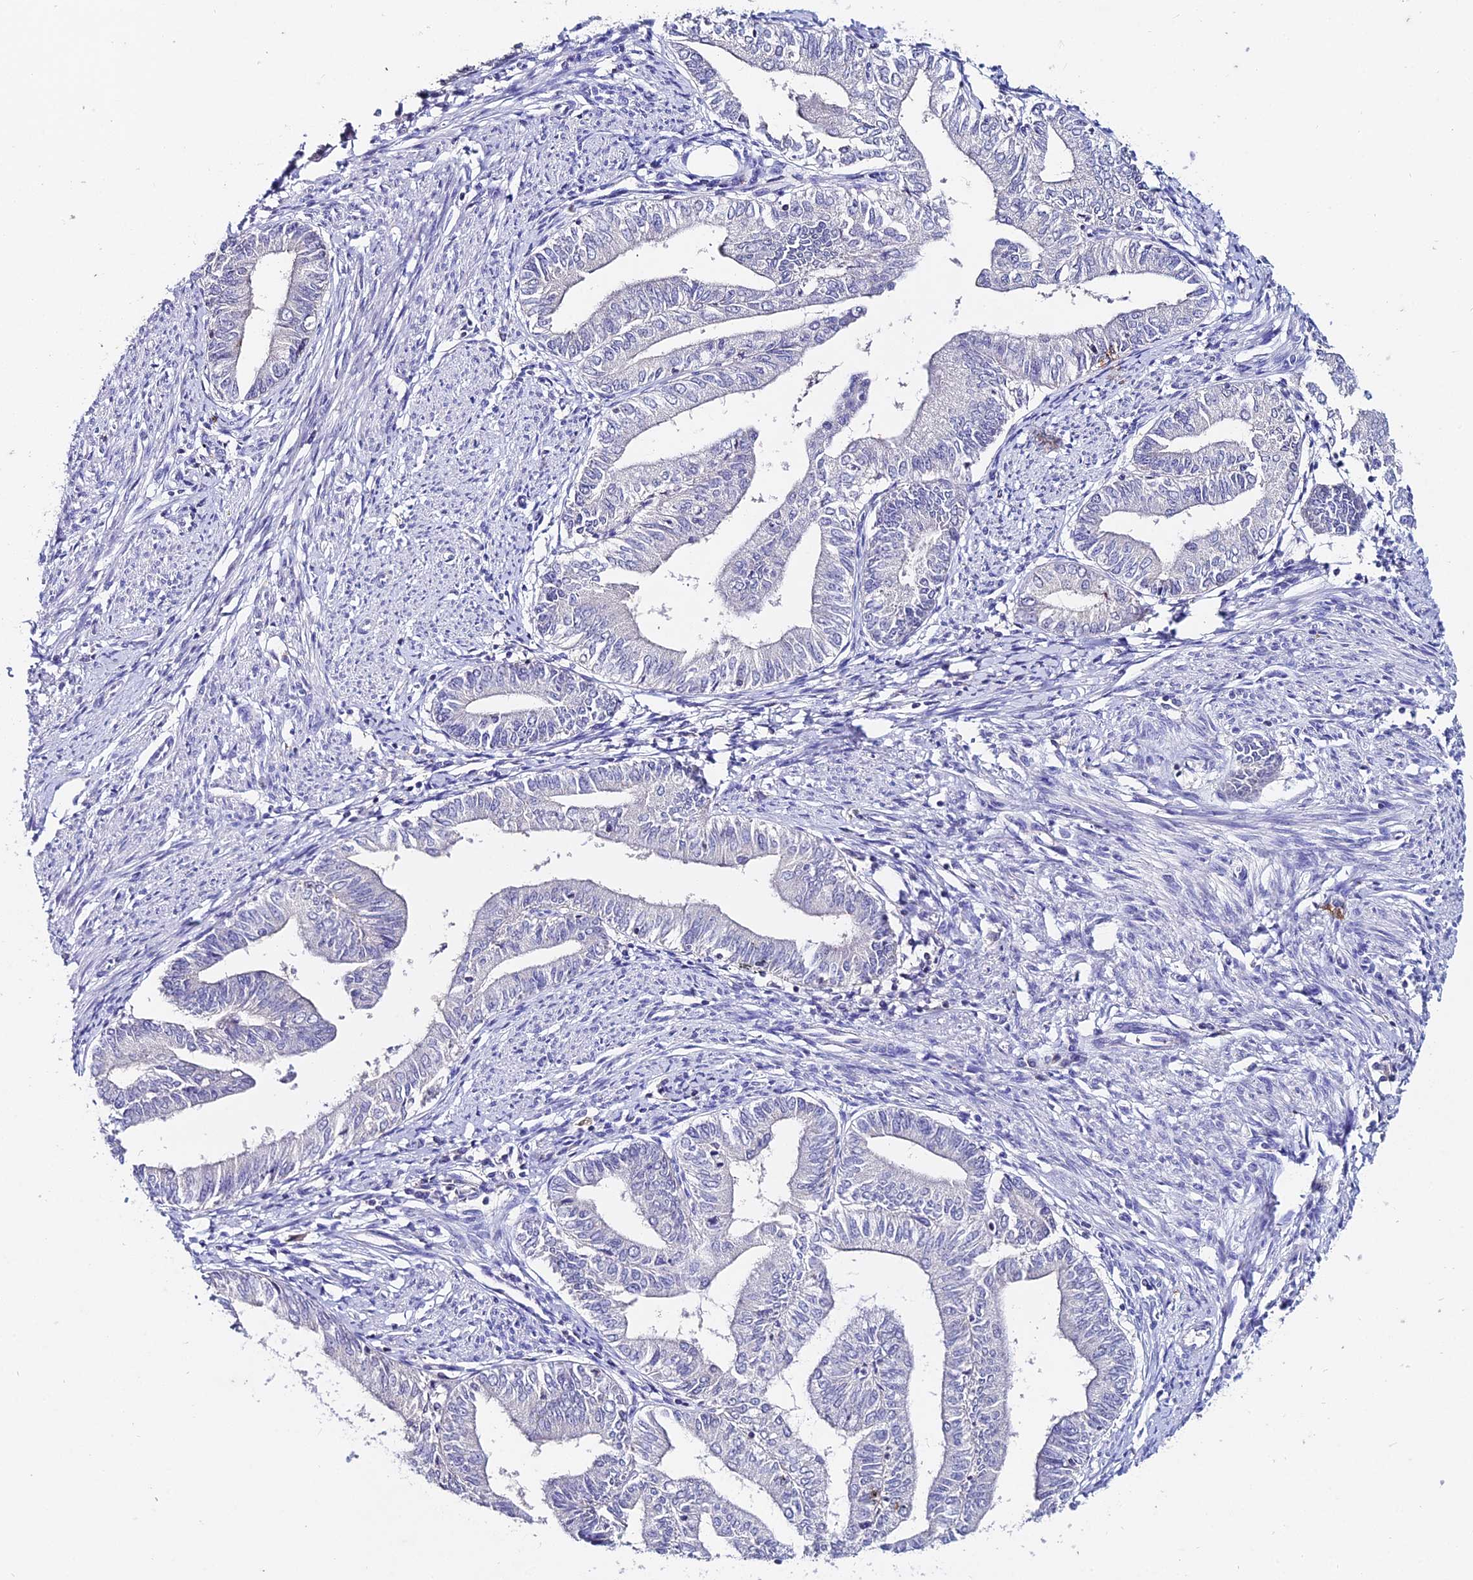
{"staining": {"intensity": "negative", "quantity": "none", "location": "none"}, "tissue": "endometrial cancer", "cell_type": "Tumor cells", "image_type": "cancer", "snomed": [{"axis": "morphology", "description": "Adenocarcinoma, NOS"}, {"axis": "topography", "description": "Endometrium"}], "caption": "Tumor cells are negative for brown protein staining in endometrial cancer.", "gene": "LGALS7", "patient": {"sex": "female", "age": 66}}